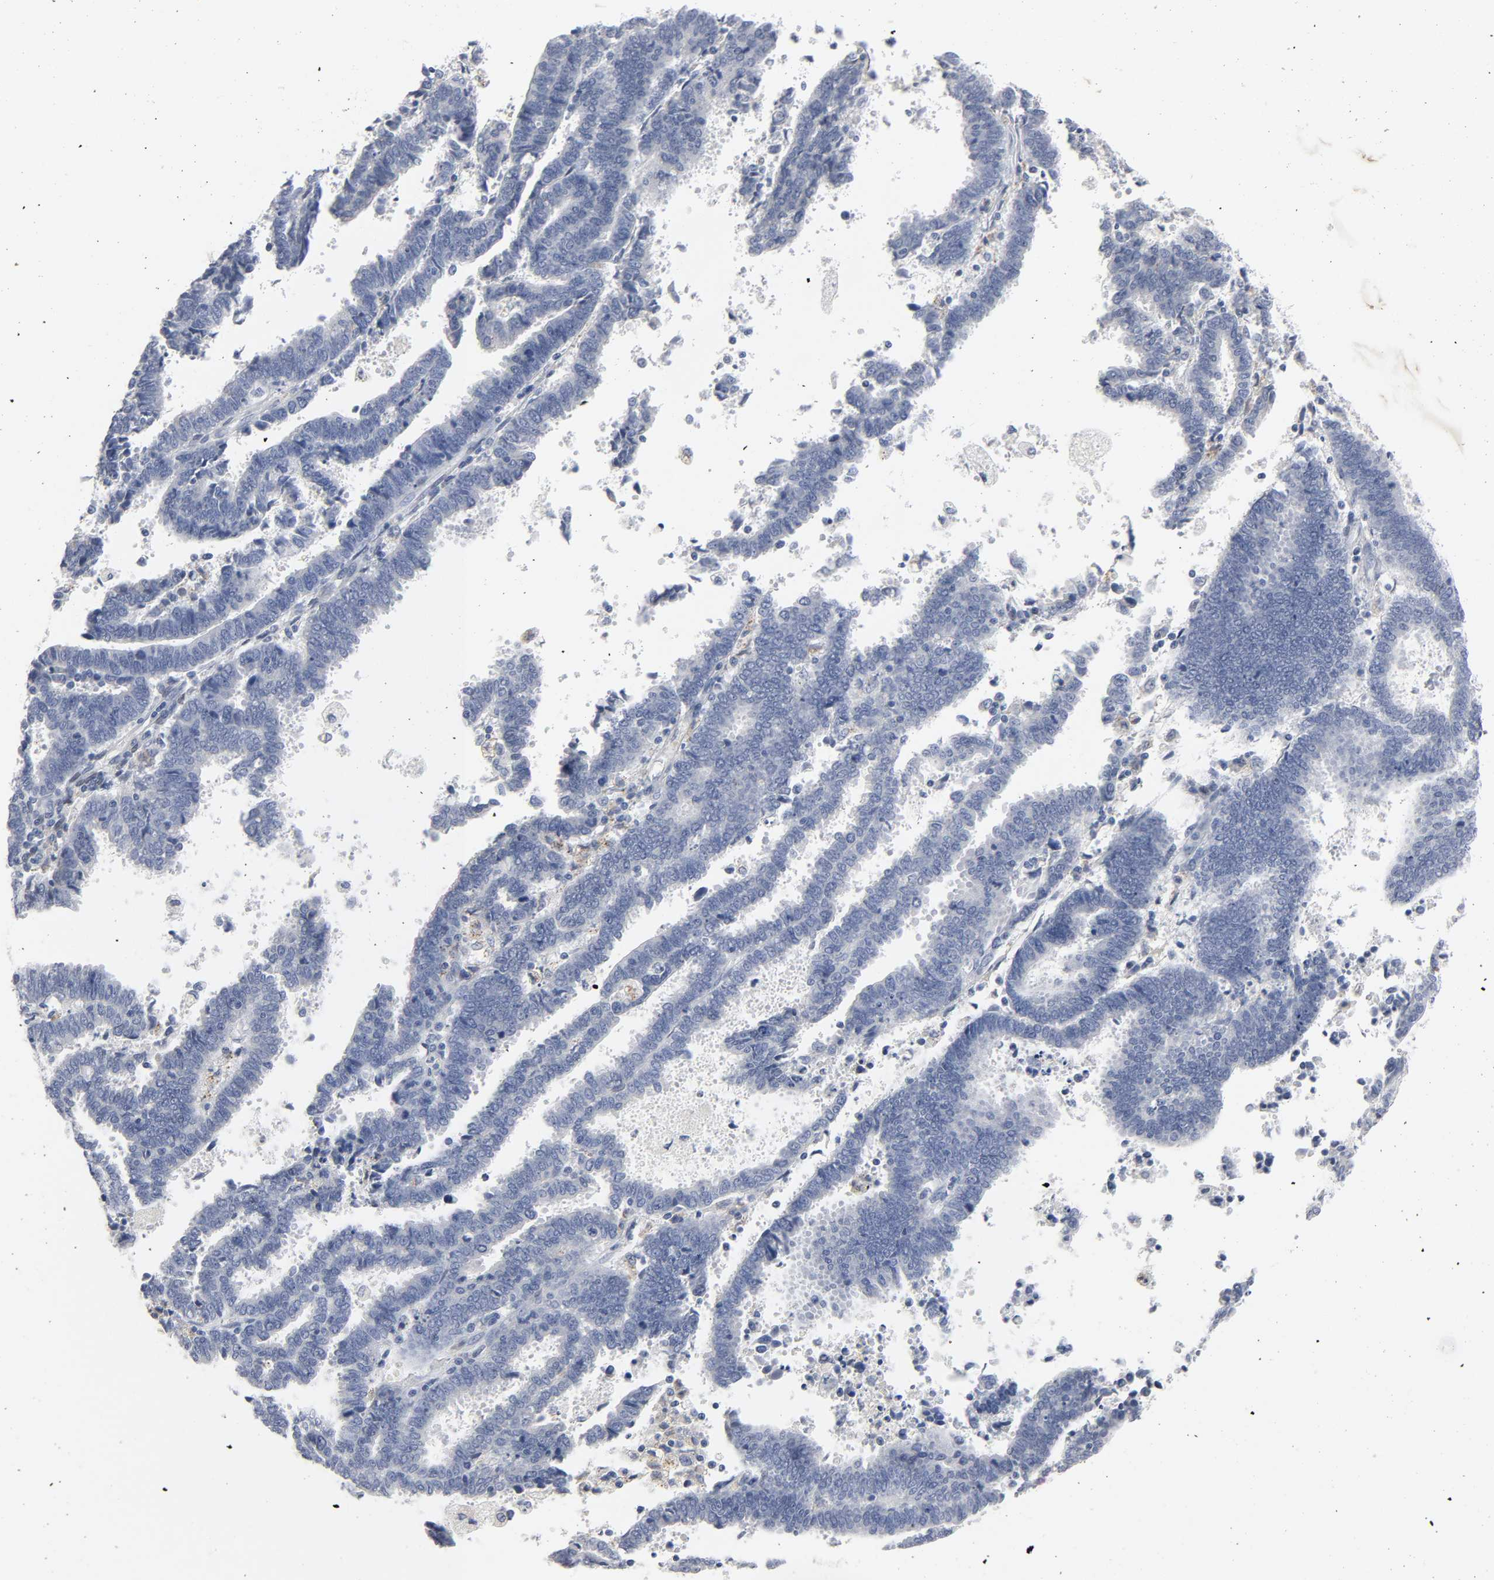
{"staining": {"intensity": "negative", "quantity": "none", "location": "none"}, "tissue": "endometrial cancer", "cell_type": "Tumor cells", "image_type": "cancer", "snomed": [{"axis": "morphology", "description": "Adenocarcinoma, NOS"}, {"axis": "topography", "description": "Uterus"}], "caption": "This is an IHC histopathology image of endometrial adenocarcinoma. There is no positivity in tumor cells.", "gene": "SALL2", "patient": {"sex": "female", "age": 83}}